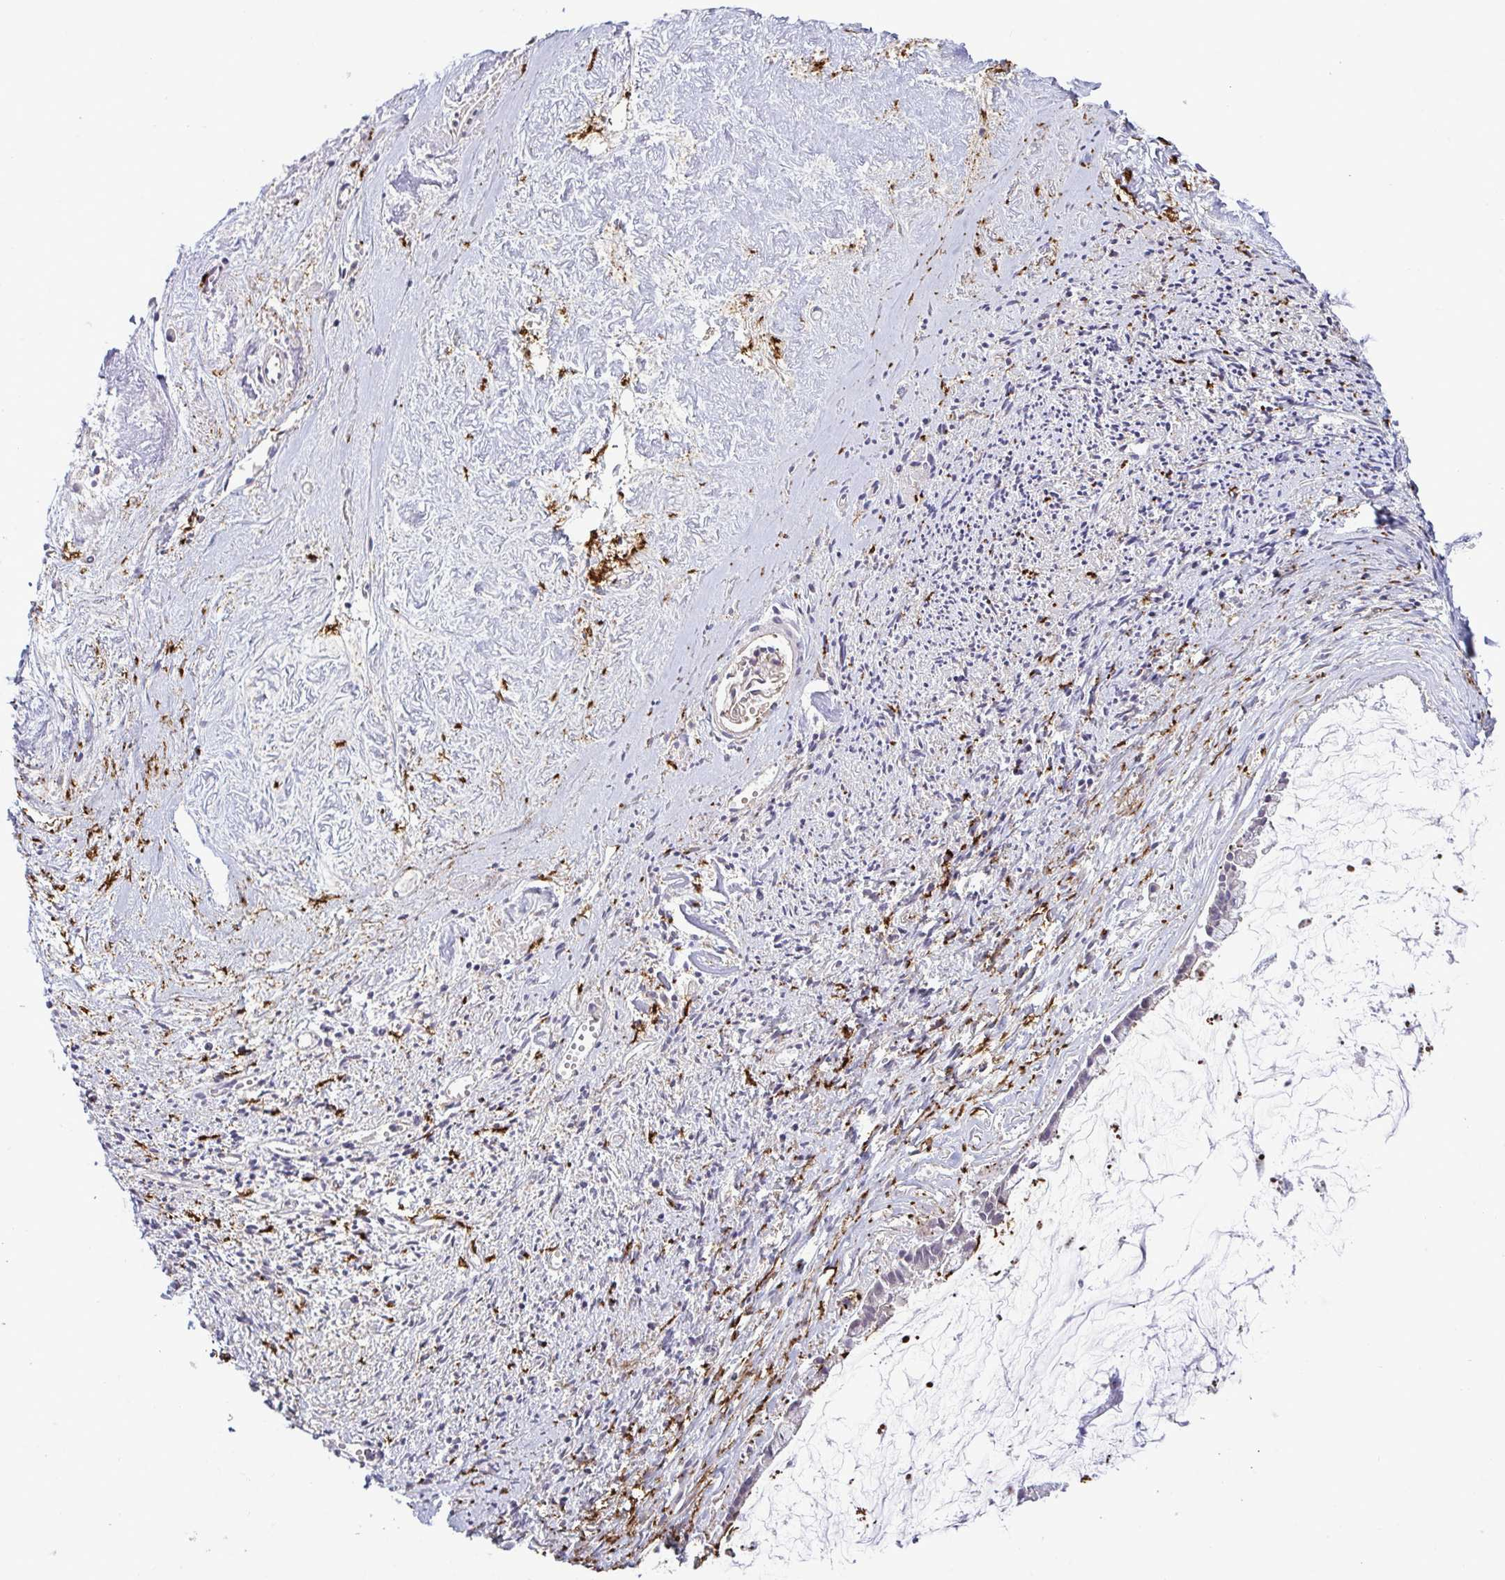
{"staining": {"intensity": "negative", "quantity": "none", "location": "none"}, "tissue": "ovarian cancer", "cell_type": "Tumor cells", "image_type": "cancer", "snomed": [{"axis": "morphology", "description": "Cystadenocarcinoma, mucinous, NOS"}, {"axis": "topography", "description": "Ovary"}], "caption": "Immunohistochemical staining of ovarian cancer exhibits no significant expression in tumor cells.", "gene": "SYNPO2L", "patient": {"sex": "female", "age": 90}}